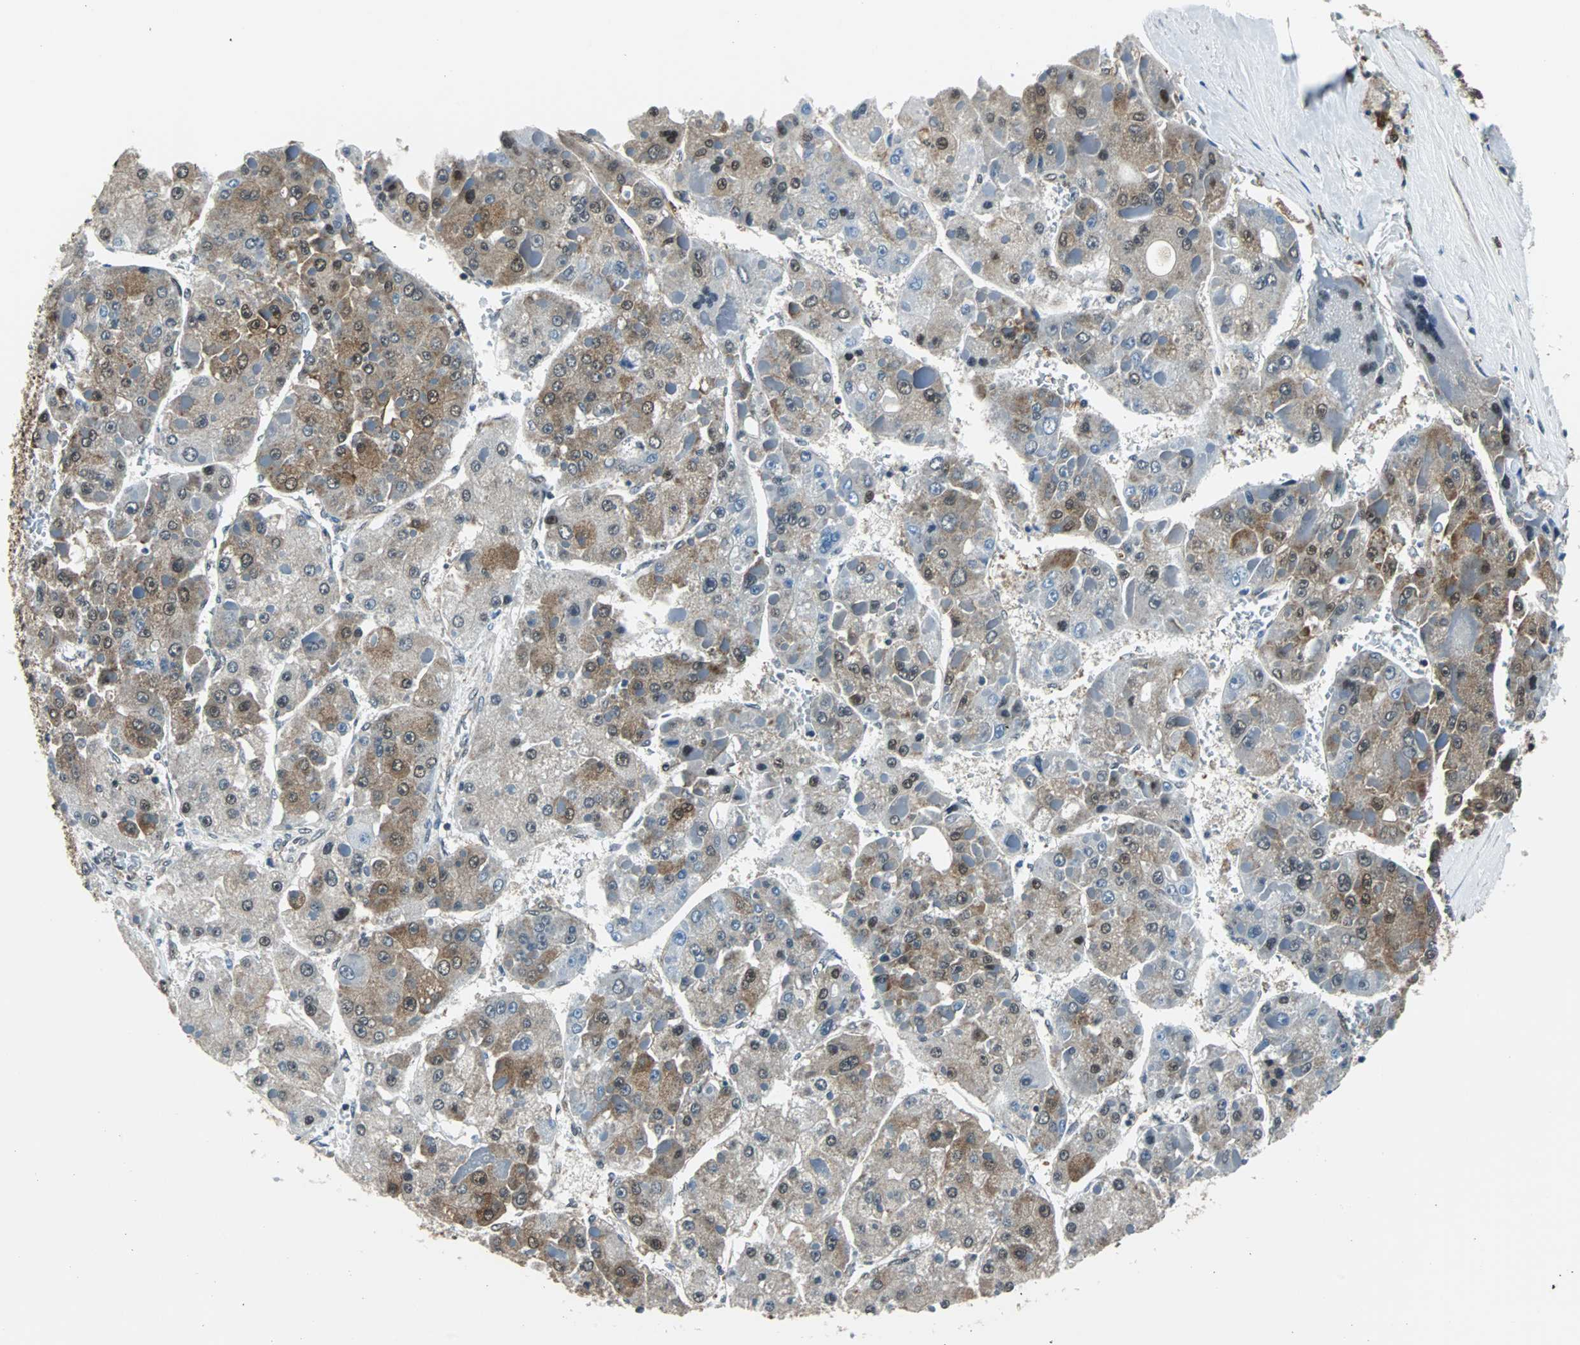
{"staining": {"intensity": "moderate", "quantity": ">75%", "location": "cytoplasmic/membranous,nuclear"}, "tissue": "liver cancer", "cell_type": "Tumor cells", "image_type": "cancer", "snomed": [{"axis": "morphology", "description": "Carcinoma, Hepatocellular, NOS"}, {"axis": "topography", "description": "Liver"}], "caption": "IHC of liver cancer exhibits medium levels of moderate cytoplasmic/membranous and nuclear staining in about >75% of tumor cells.", "gene": "VCP", "patient": {"sex": "female", "age": 73}}